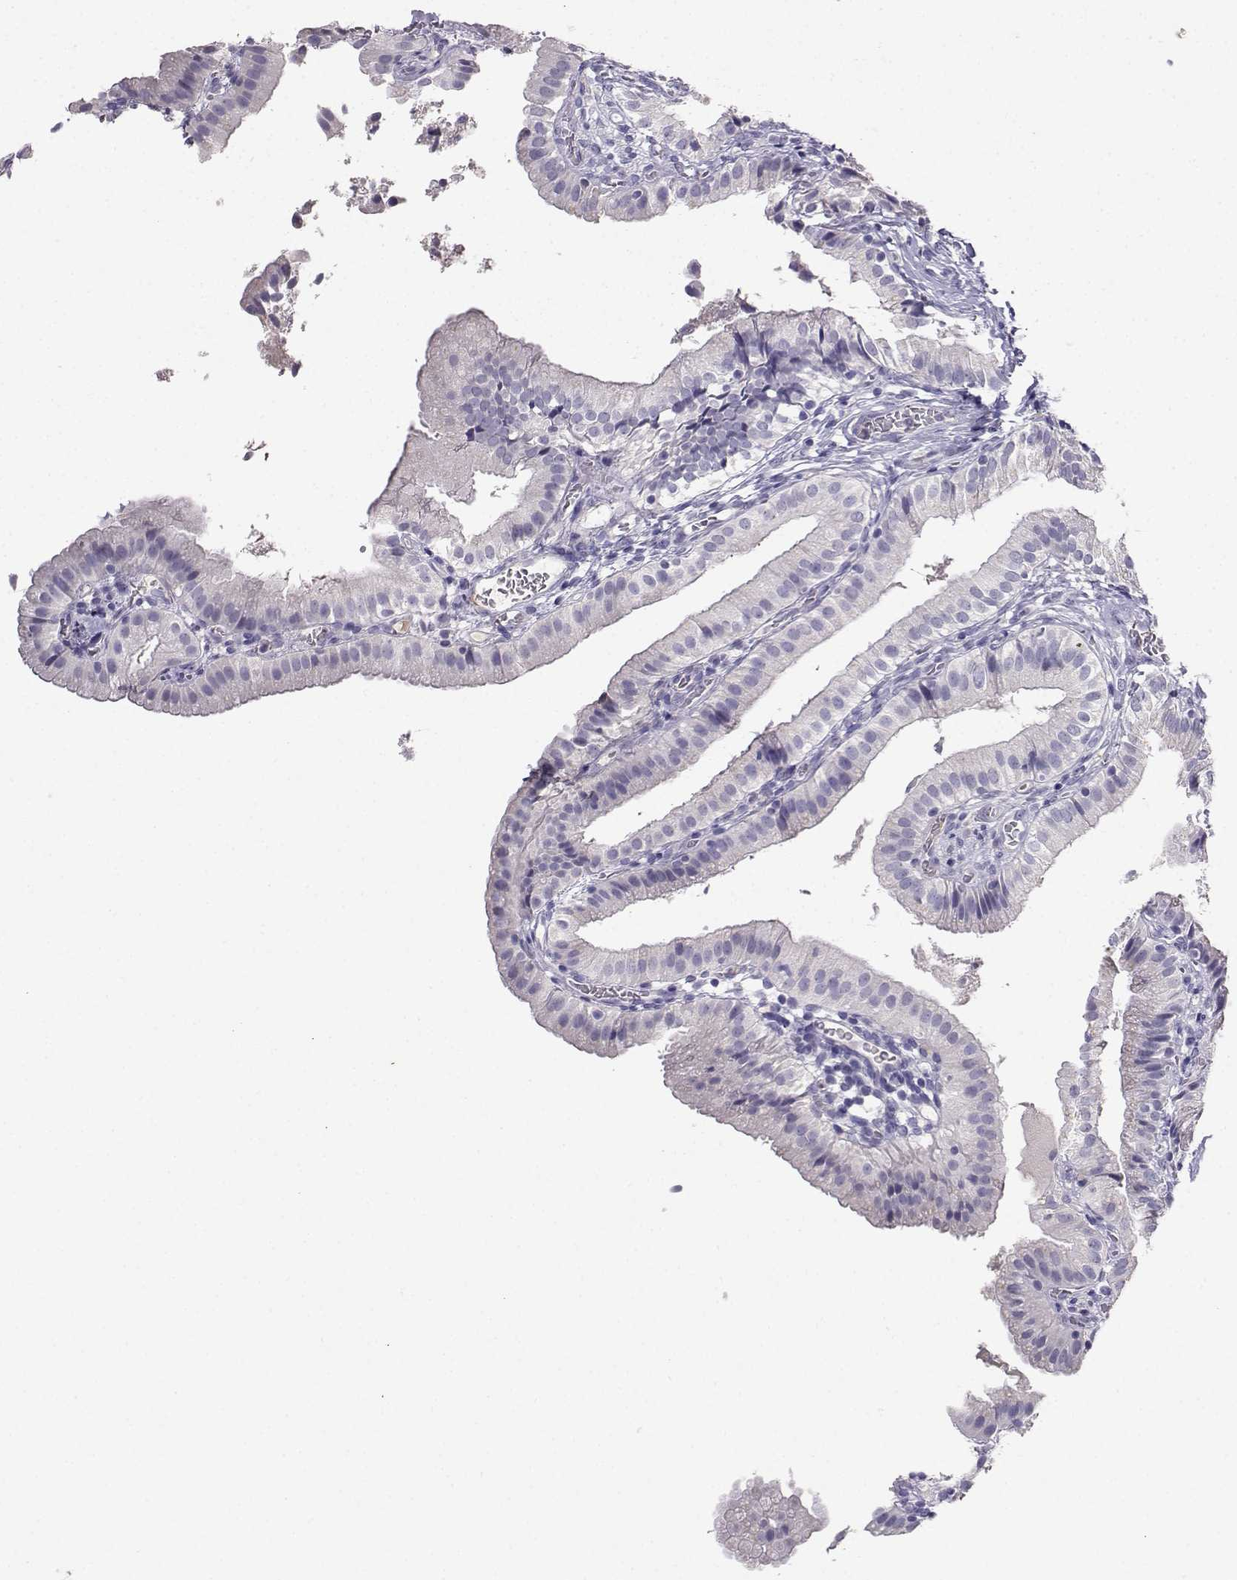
{"staining": {"intensity": "negative", "quantity": "none", "location": "none"}, "tissue": "gallbladder", "cell_type": "Glandular cells", "image_type": "normal", "snomed": [{"axis": "morphology", "description": "Normal tissue, NOS"}, {"axis": "topography", "description": "Gallbladder"}], "caption": "IHC of normal gallbladder exhibits no expression in glandular cells.", "gene": "GRIK4", "patient": {"sex": "female", "age": 47}}